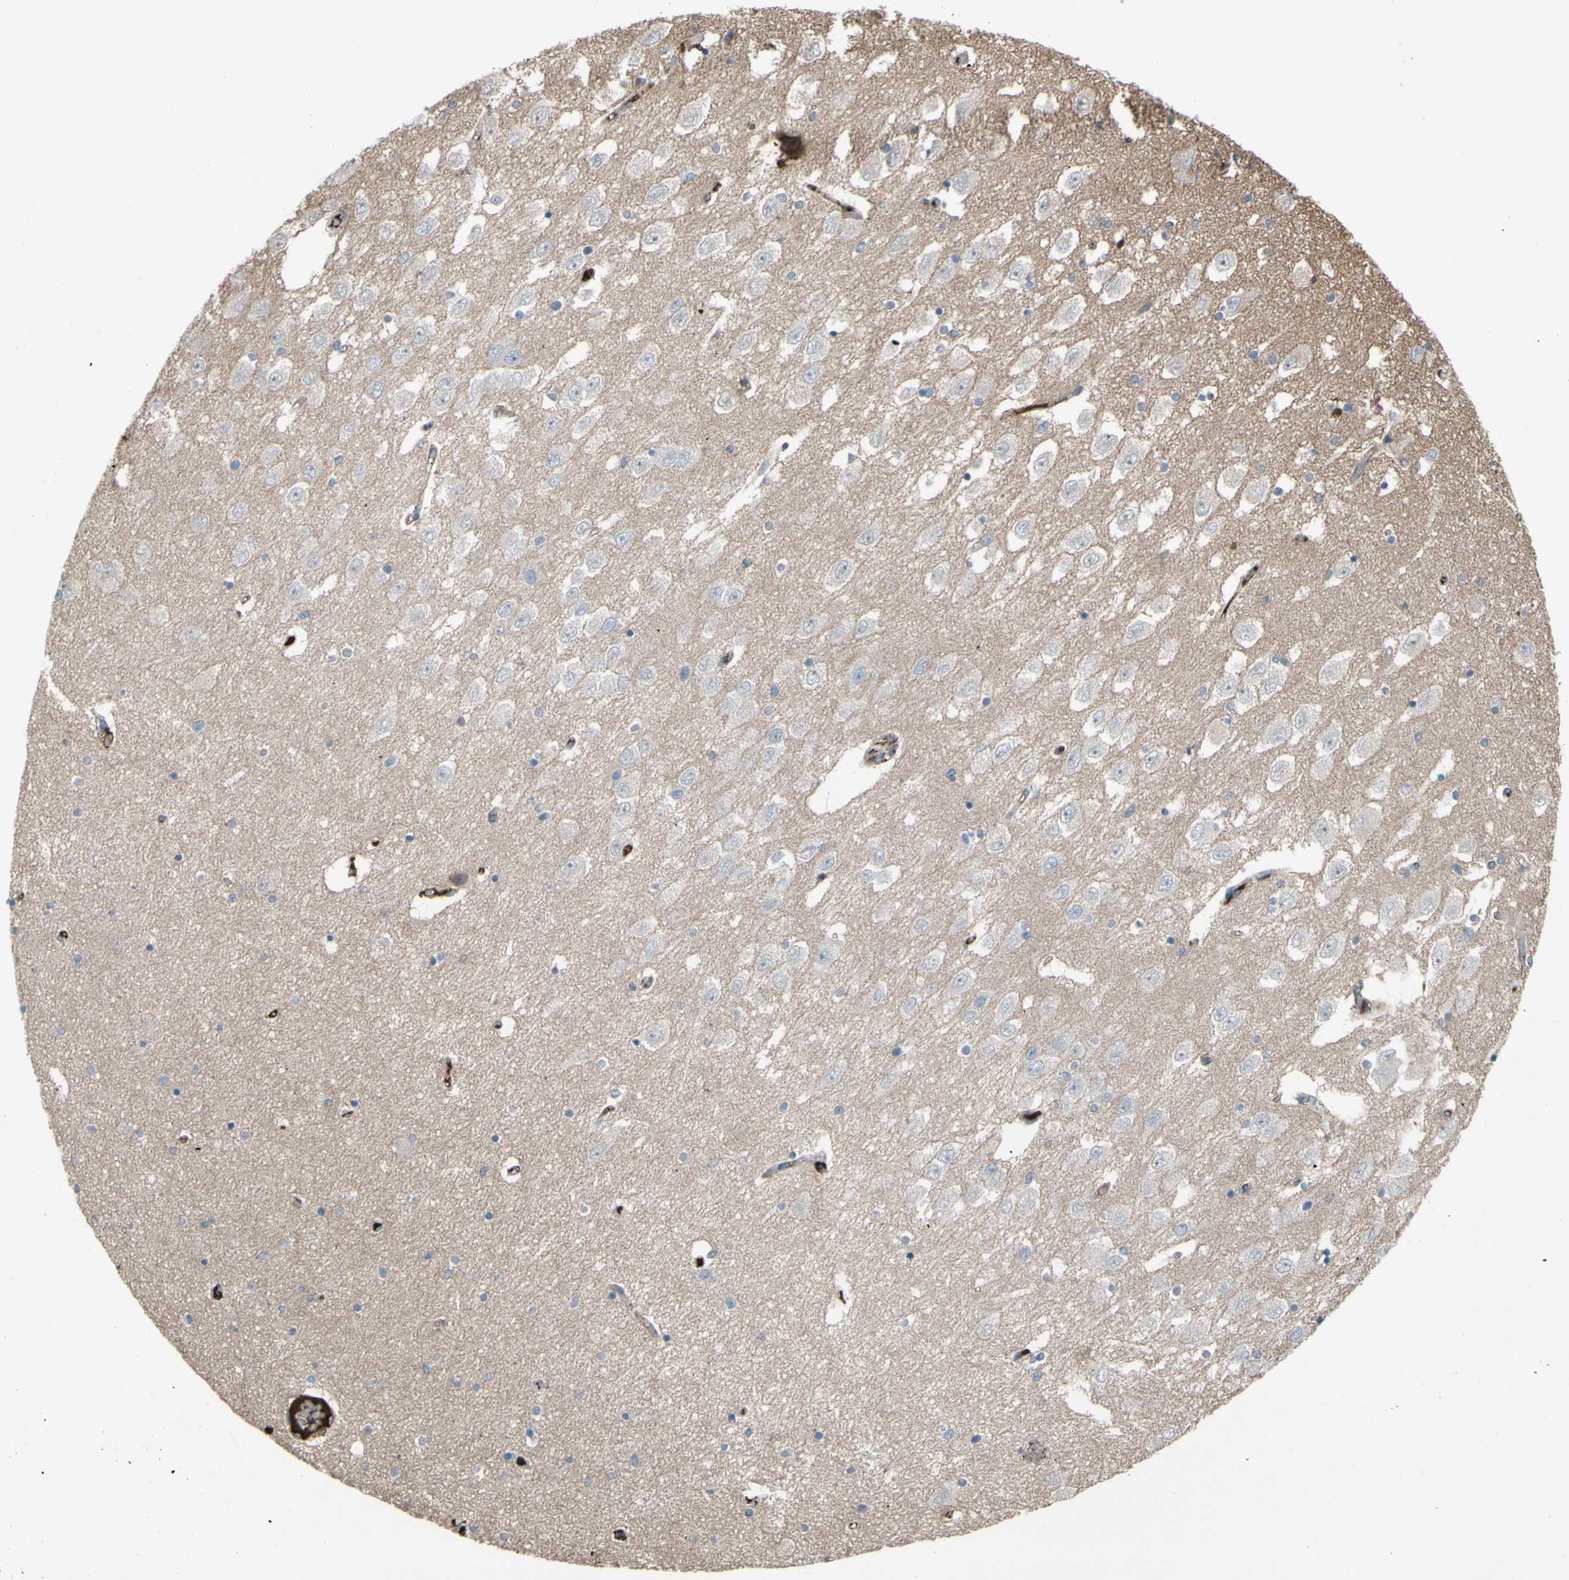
{"staining": {"intensity": "strong", "quantity": "<25%", "location": "nuclear"}, "tissue": "hippocampus", "cell_type": "Glial cells", "image_type": "normal", "snomed": [{"axis": "morphology", "description": "Normal tissue, NOS"}, {"axis": "topography", "description": "Hippocampus"}], "caption": "Immunohistochemical staining of unremarkable hippocampus demonstrates <25% levels of strong nuclear protein expression in about <25% of glial cells.", "gene": "PTGDS", "patient": {"sex": "female", "age": 54}}